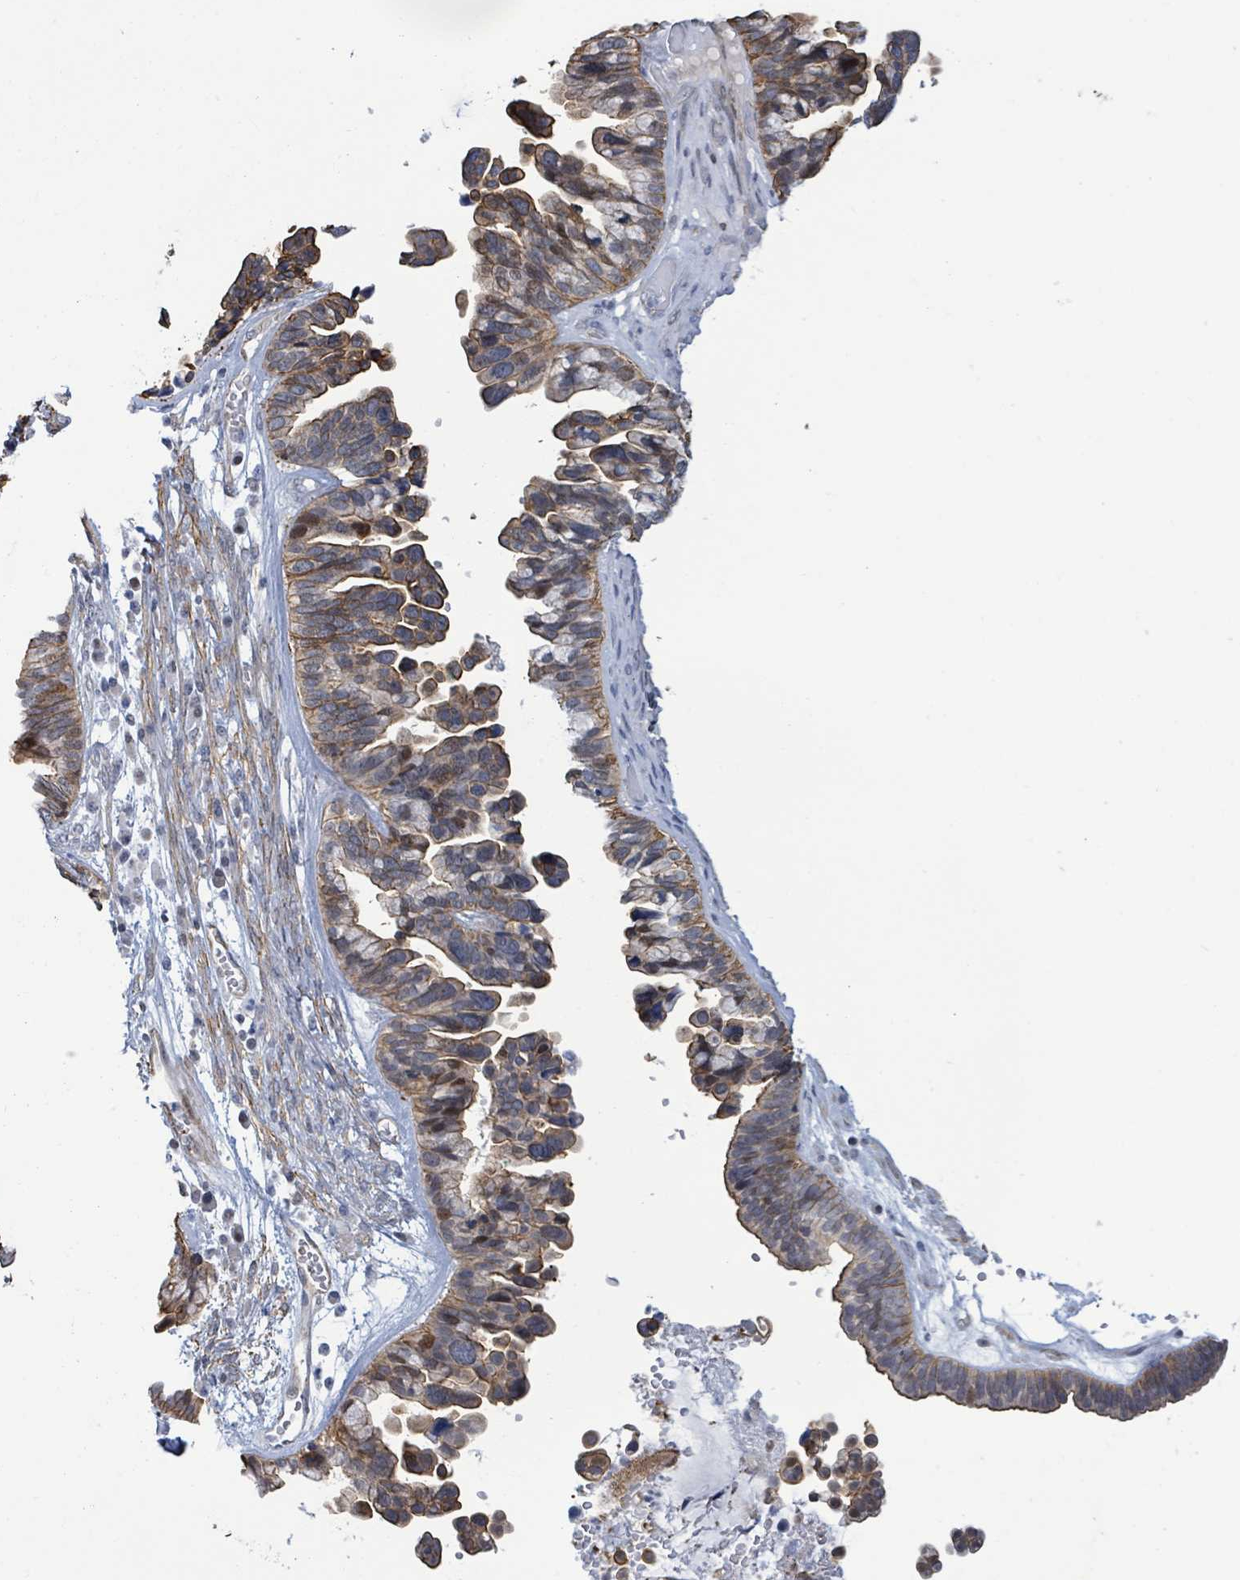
{"staining": {"intensity": "moderate", "quantity": "25%-75%", "location": "cytoplasmic/membranous"}, "tissue": "ovarian cancer", "cell_type": "Tumor cells", "image_type": "cancer", "snomed": [{"axis": "morphology", "description": "Cystadenocarcinoma, serous, NOS"}, {"axis": "topography", "description": "Ovary"}], "caption": "A brown stain highlights moderate cytoplasmic/membranous positivity of a protein in human serous cystadenocarcinoma (ovarian) tumor cells.", "gene": "DMRTC1B", "patient": {"sex": "female", "age": 56}}